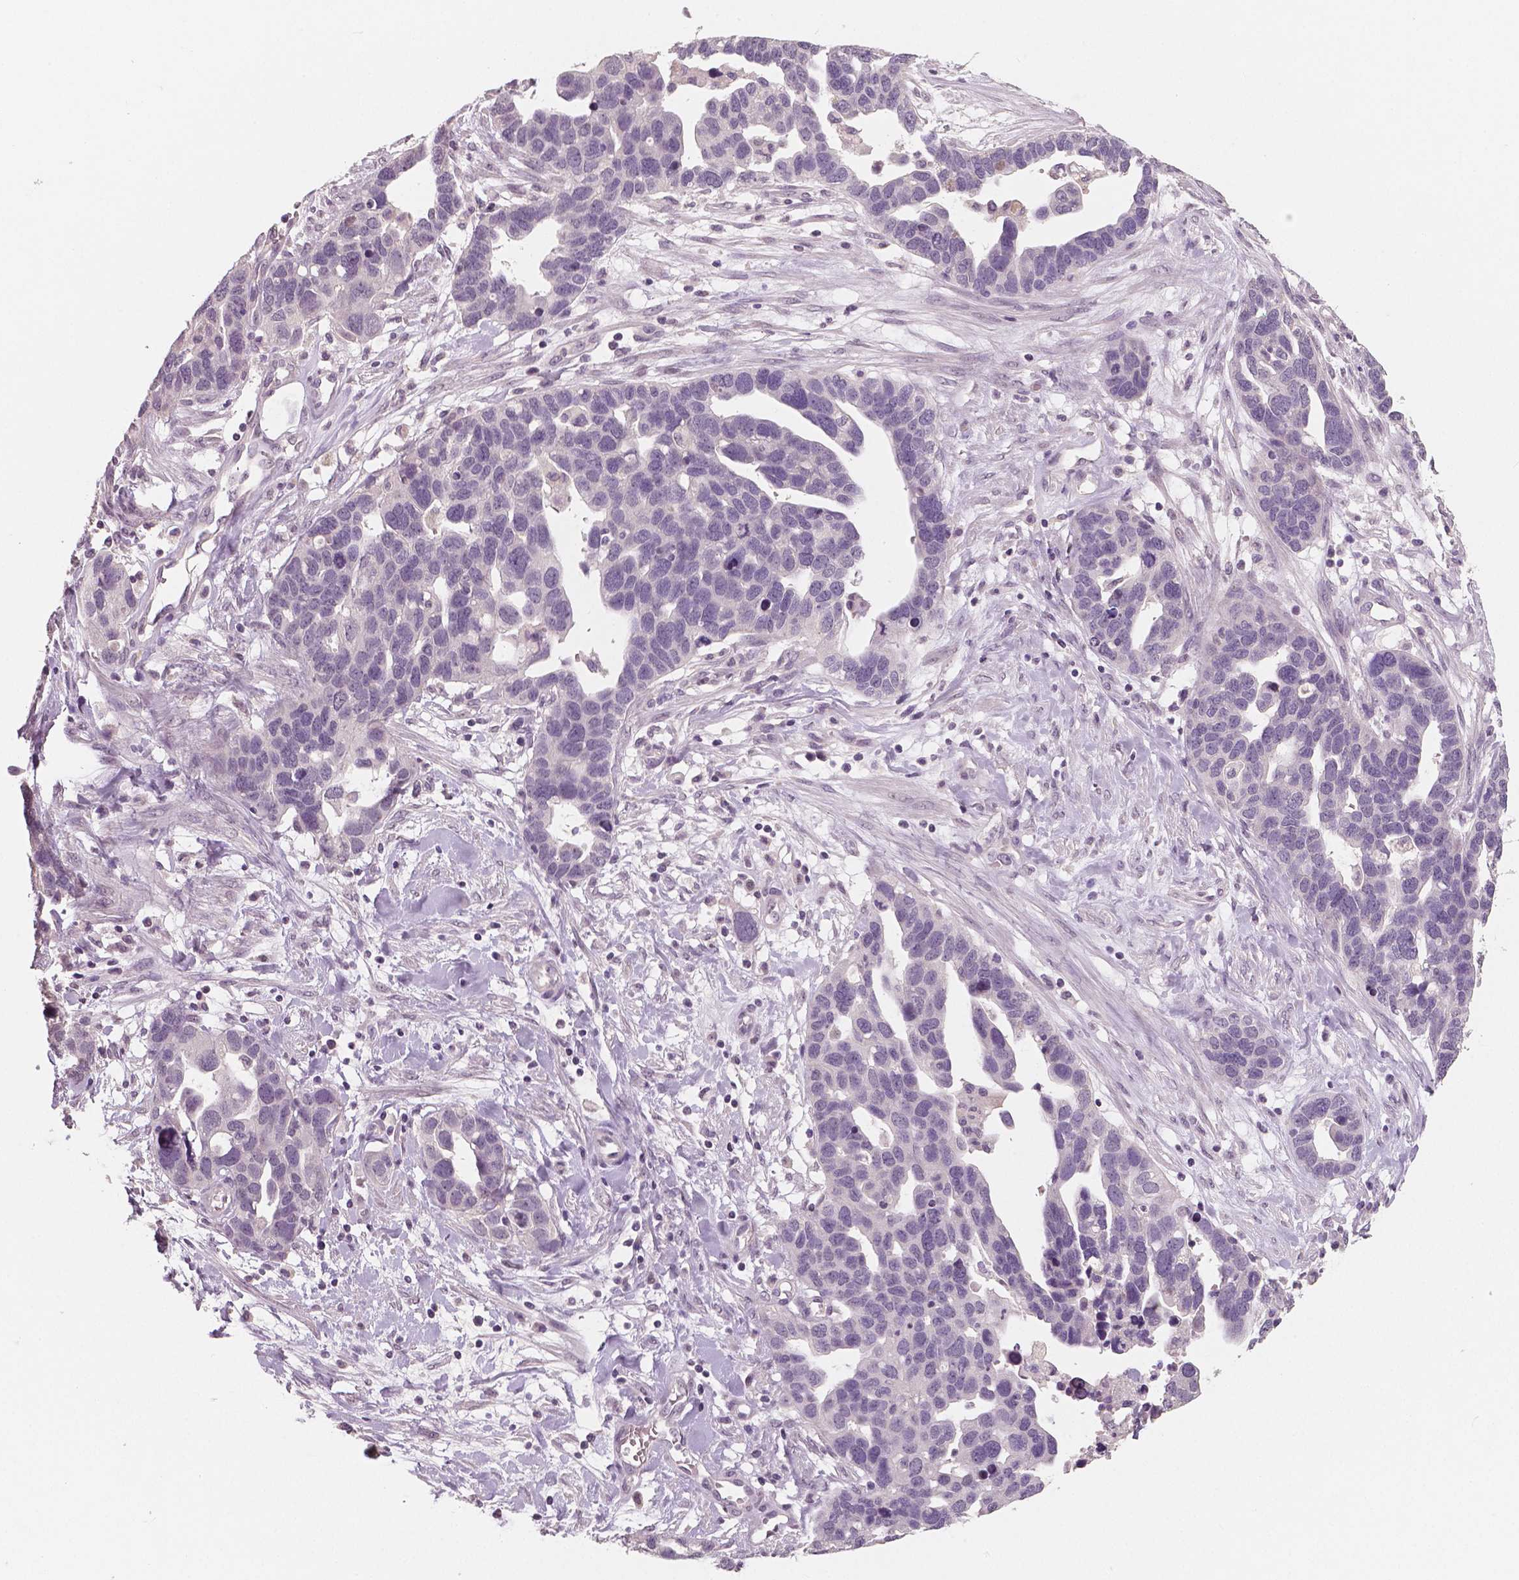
{"staining": {"intensity": "negative", "quantity": "none", "location": "none"}, "tissue": "ovarian cancer", "cell_type": "Tumor cells", "image_type": "cancer", "snomed": [{"axis": "morphology", "description": "Cystadenocarcinoma, serous, NOS"}, {"axis": "topography", "description": "Ovary"}], "caption": "Tumor cells are negative for protein expression in human ovarian cancer (serous cystadenocarcinoma). (Stains: DAB IHC with hematoxylin counter stain, Microscopy: brightfield microscopy at high magnification).", "gene": "RNASE7", "patient": {"sex": "female", "age": 54}}